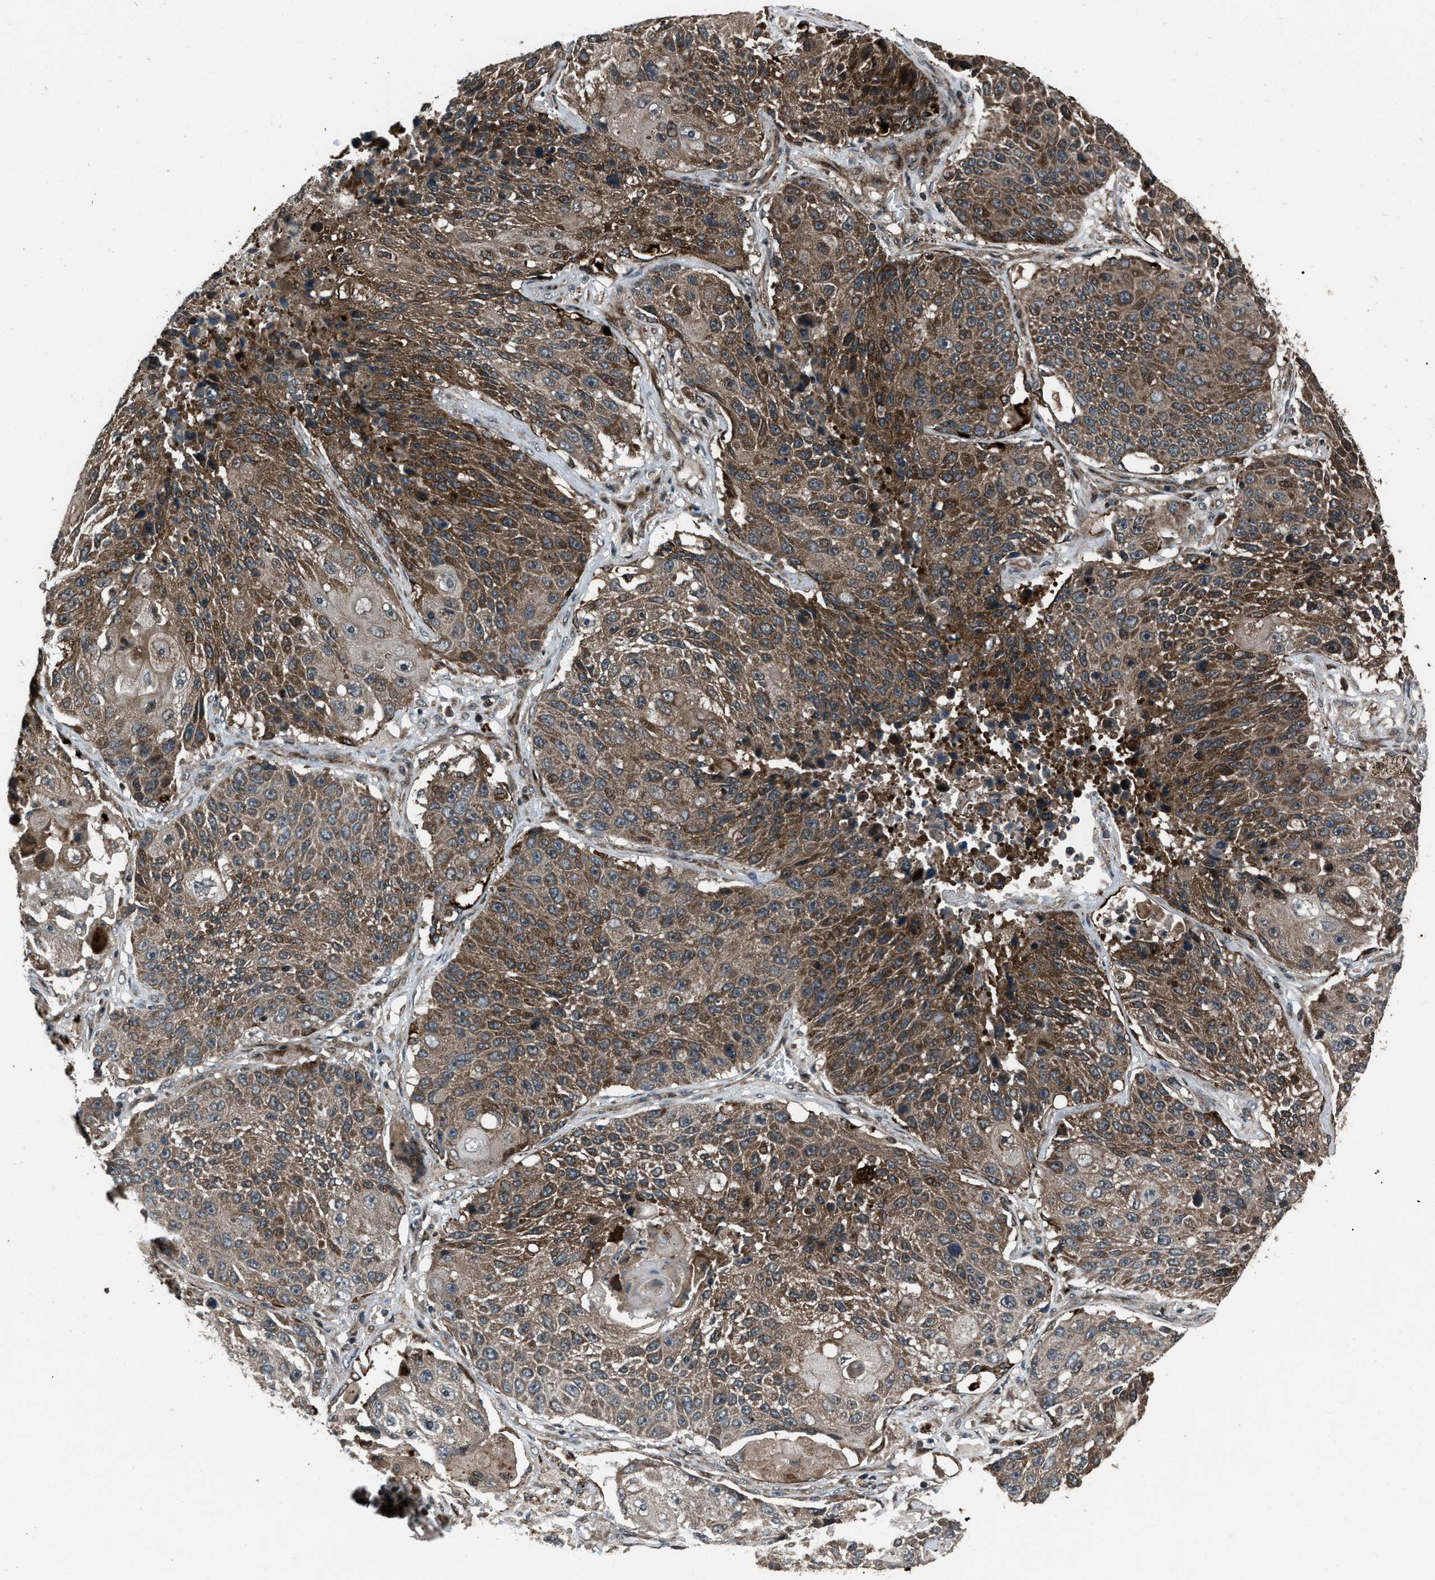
{"staining": {"intensity": "moderate", "quantity": ">75%", "location": "cytoplasmic/membranous"}, "tissue": "lung cancer", "cell_type": "Tumor cells", "image_type": "cancer", "snomed": [{"axis": "morphology", "description": "Squamous cell carcinoma, NOS"}, {"axis": "topography", "description": "Lung"}], "caption": "Immunohistochemistry (IHC) histopathology image of neoplastic tissue: human lung squamous cell carcinoma stained using immunohistochemistry reveals medium levels of moderate protein expression localized specifically in the cytoplasmic/membranous of tumor cells, appearing as a cytoplasmic/membranous brown color.", "gene": "IRAK4", "patient": {"sex": "male", "age": 61}}